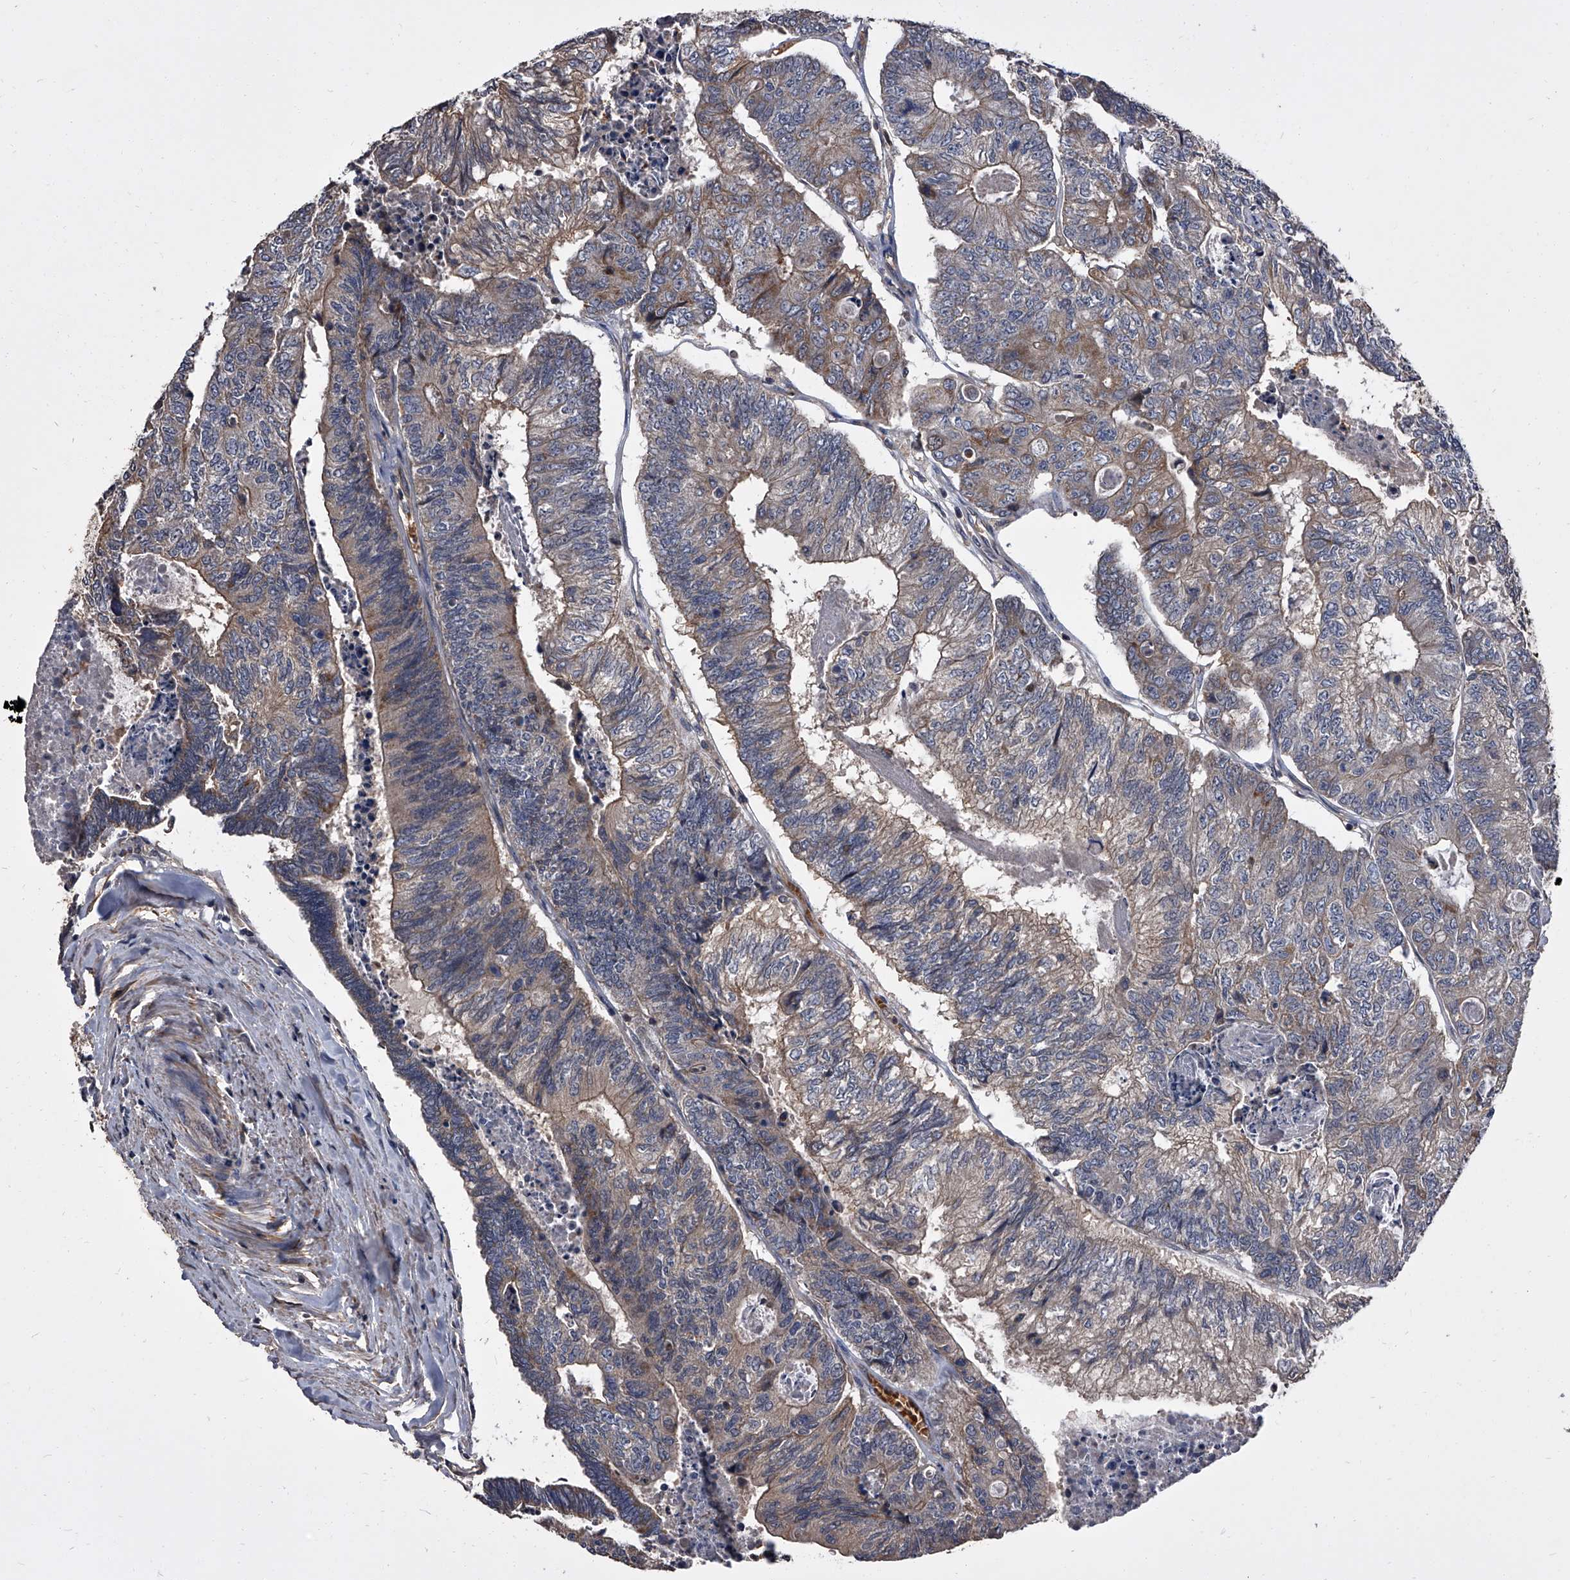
{"staining": {"intensity": "weak", "quantity": "<25%", "location": "cytoplasmic/membranous"}, "tissue": "colorectal cancer", "cell_type": "Tumor cells", "image_type": "cancer", "snomed": [{"axis": "morphology", "description": "Adenocarcinoma, NOS"}, {"axis": "topography", "description": "Colon"}], "caption": "Immunohistochemistry of colorectal cancer (adenocarcinoma) displays no expression in tumor cells. (Stains: DAB immunohistochemistry with hematoxylin counter stain, Microscopy: brightfield microscopy at high magnification).", "gene": "STK36", "patient": {"sex": "female", "age": 67}}